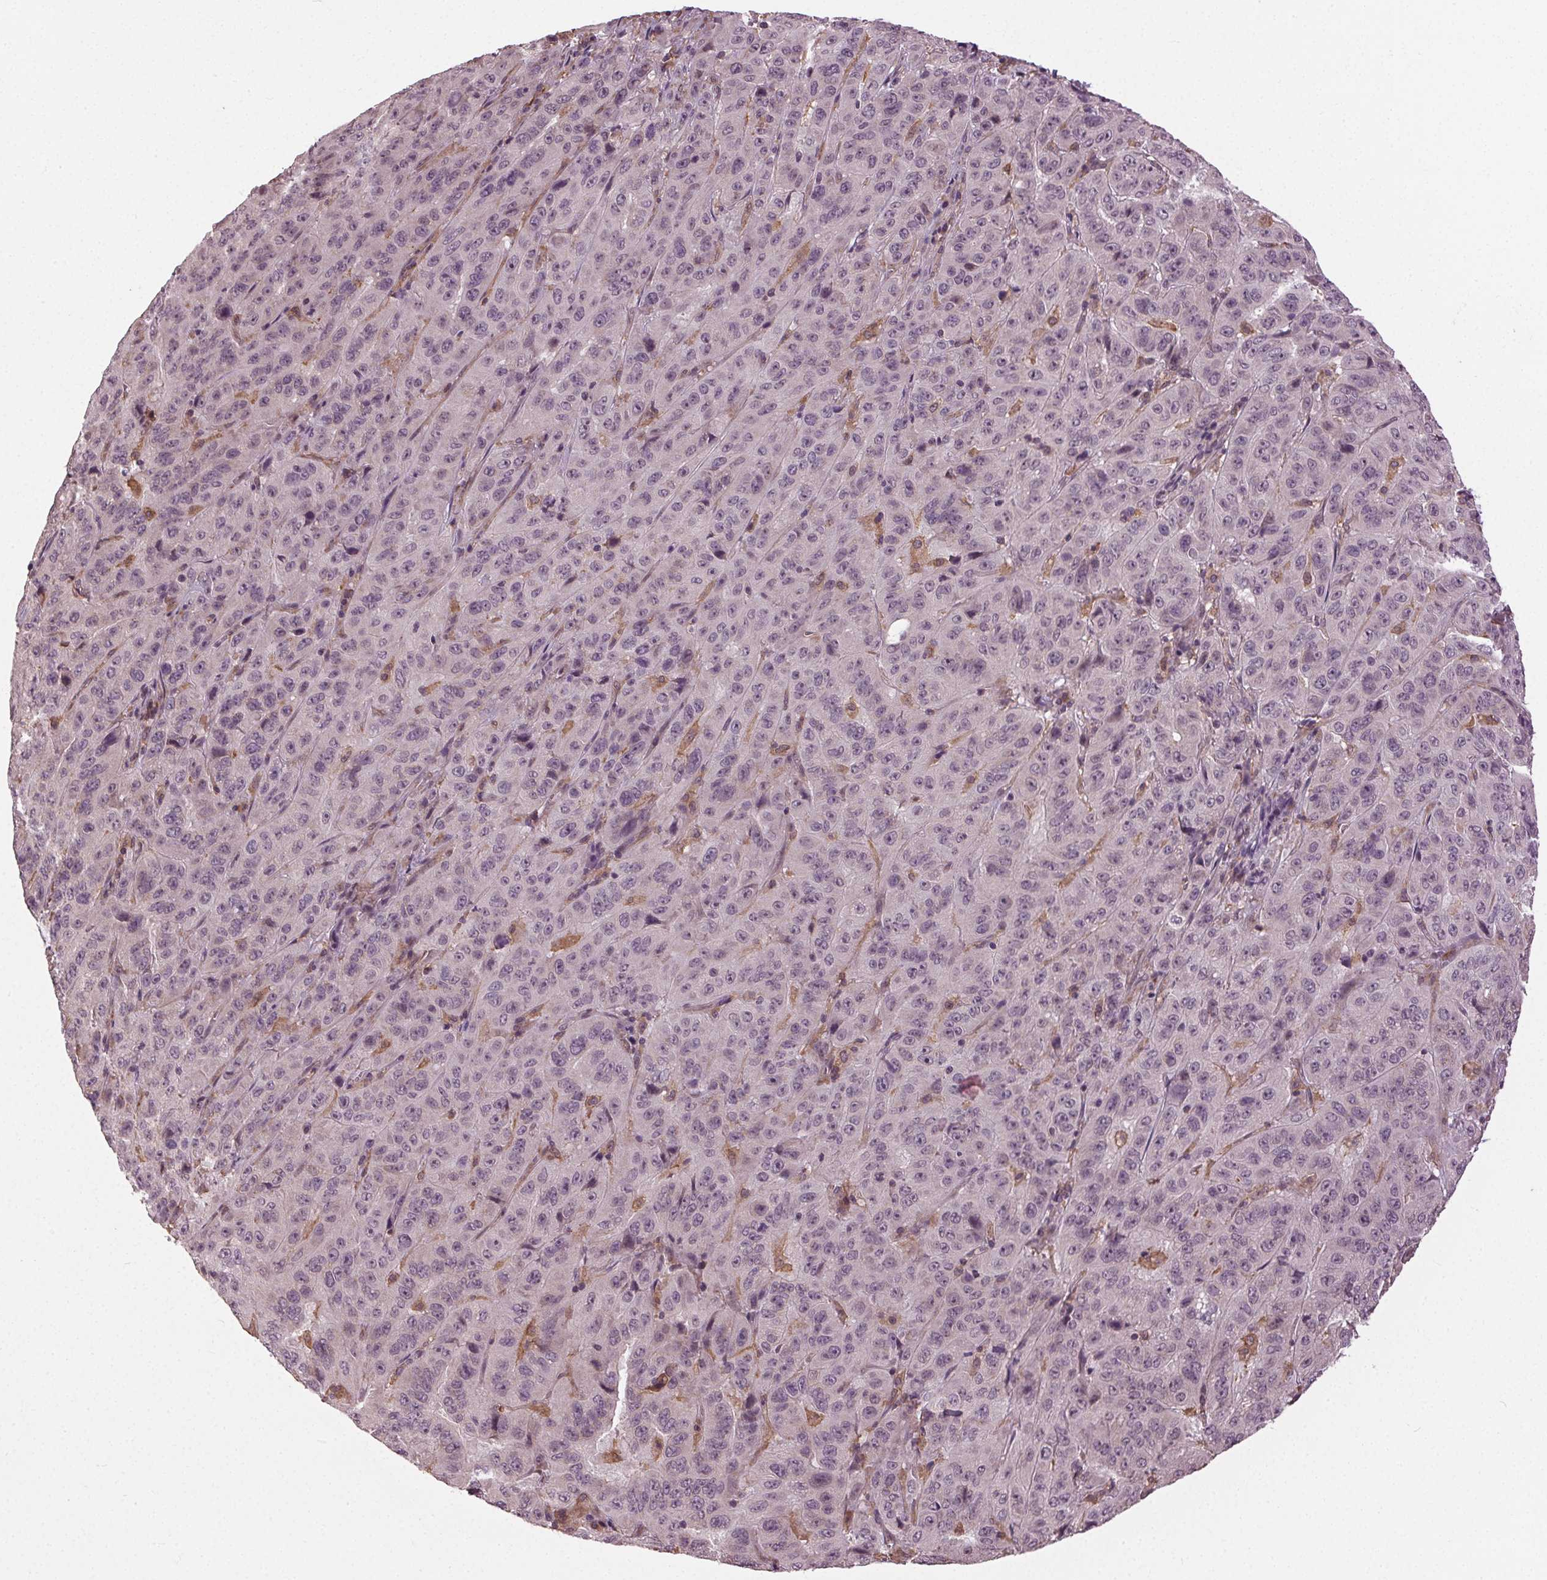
{"staining": {"intensity": "negative", "quantity": "none", "location": "none"}, "tissue": "pancreatic cancer", "cell_type": "Tumor cells", "image_type": "cancer", "snomed": [{"axis": "morphology", "description": "Adenocarcinoma, NOS"}, {"axis": "topography", "description": "Pancreas"}], "caption": "Immunohistochemical staining of human pancreatic cancer shows no significant positivity in tumor cells.", "gene": "BSDC1", "patient": {"sex": "male", "age": 63}}